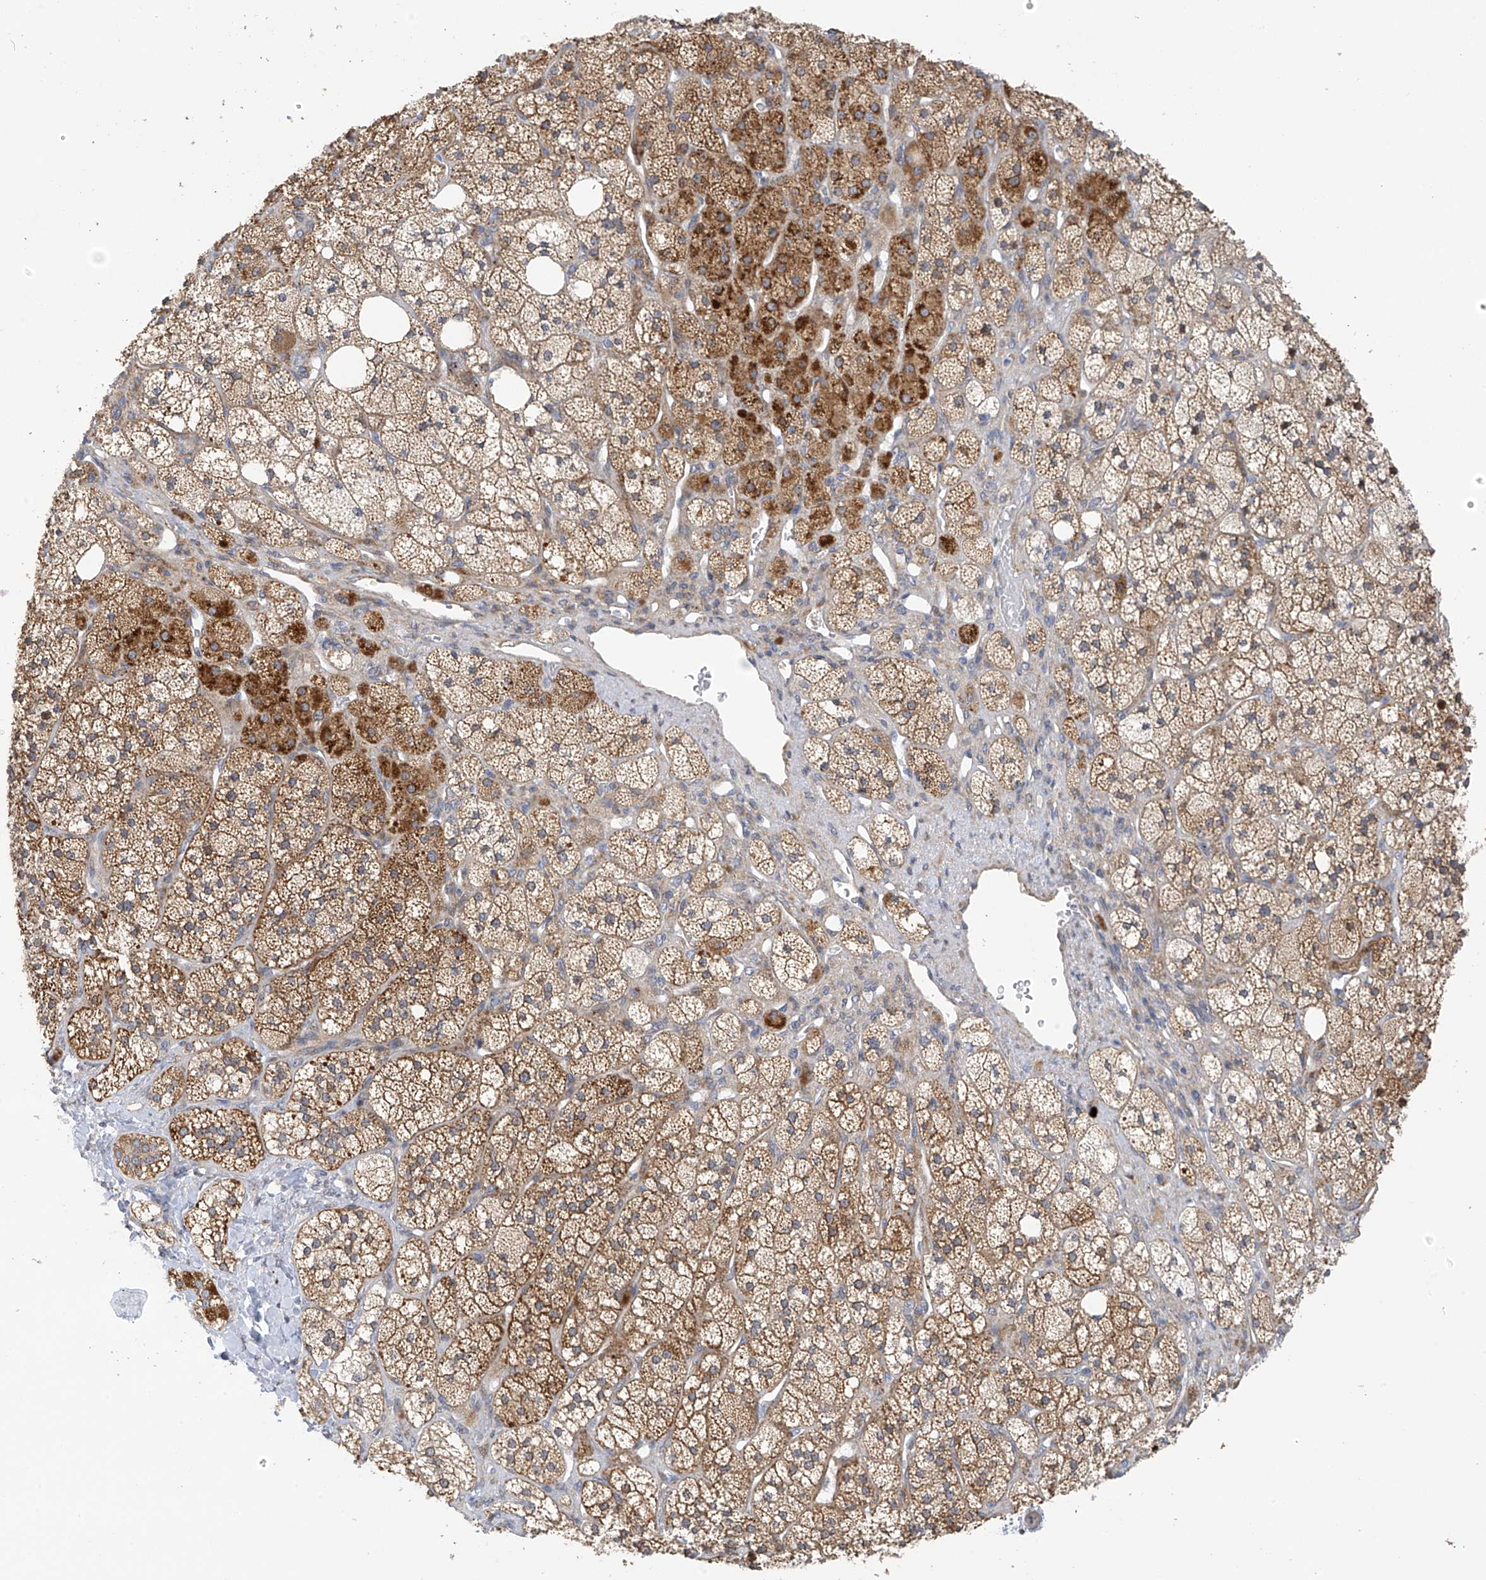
{"staining": {"intensity": "moderate", "quantity": ">75%", "location": "cytoplasmic/membranous"}, "tissue": "adrenal gland", "cell_type": "Glandular cells", "image_type": "normal", "snomed": [{"axis": "morphology", "description": "Normal tissue, NOS"}, {"axis": "topography", "description": "Adrenal gland"}], "caption": "Immunohistochemical staining of normal adrenal gland demonstrates medium levels of moderate cytoplasmic/membranous expression in approximately >75% of glandular cells.", "gene": "ZNF641", "patient": {"sex": "male", "age": 61}}